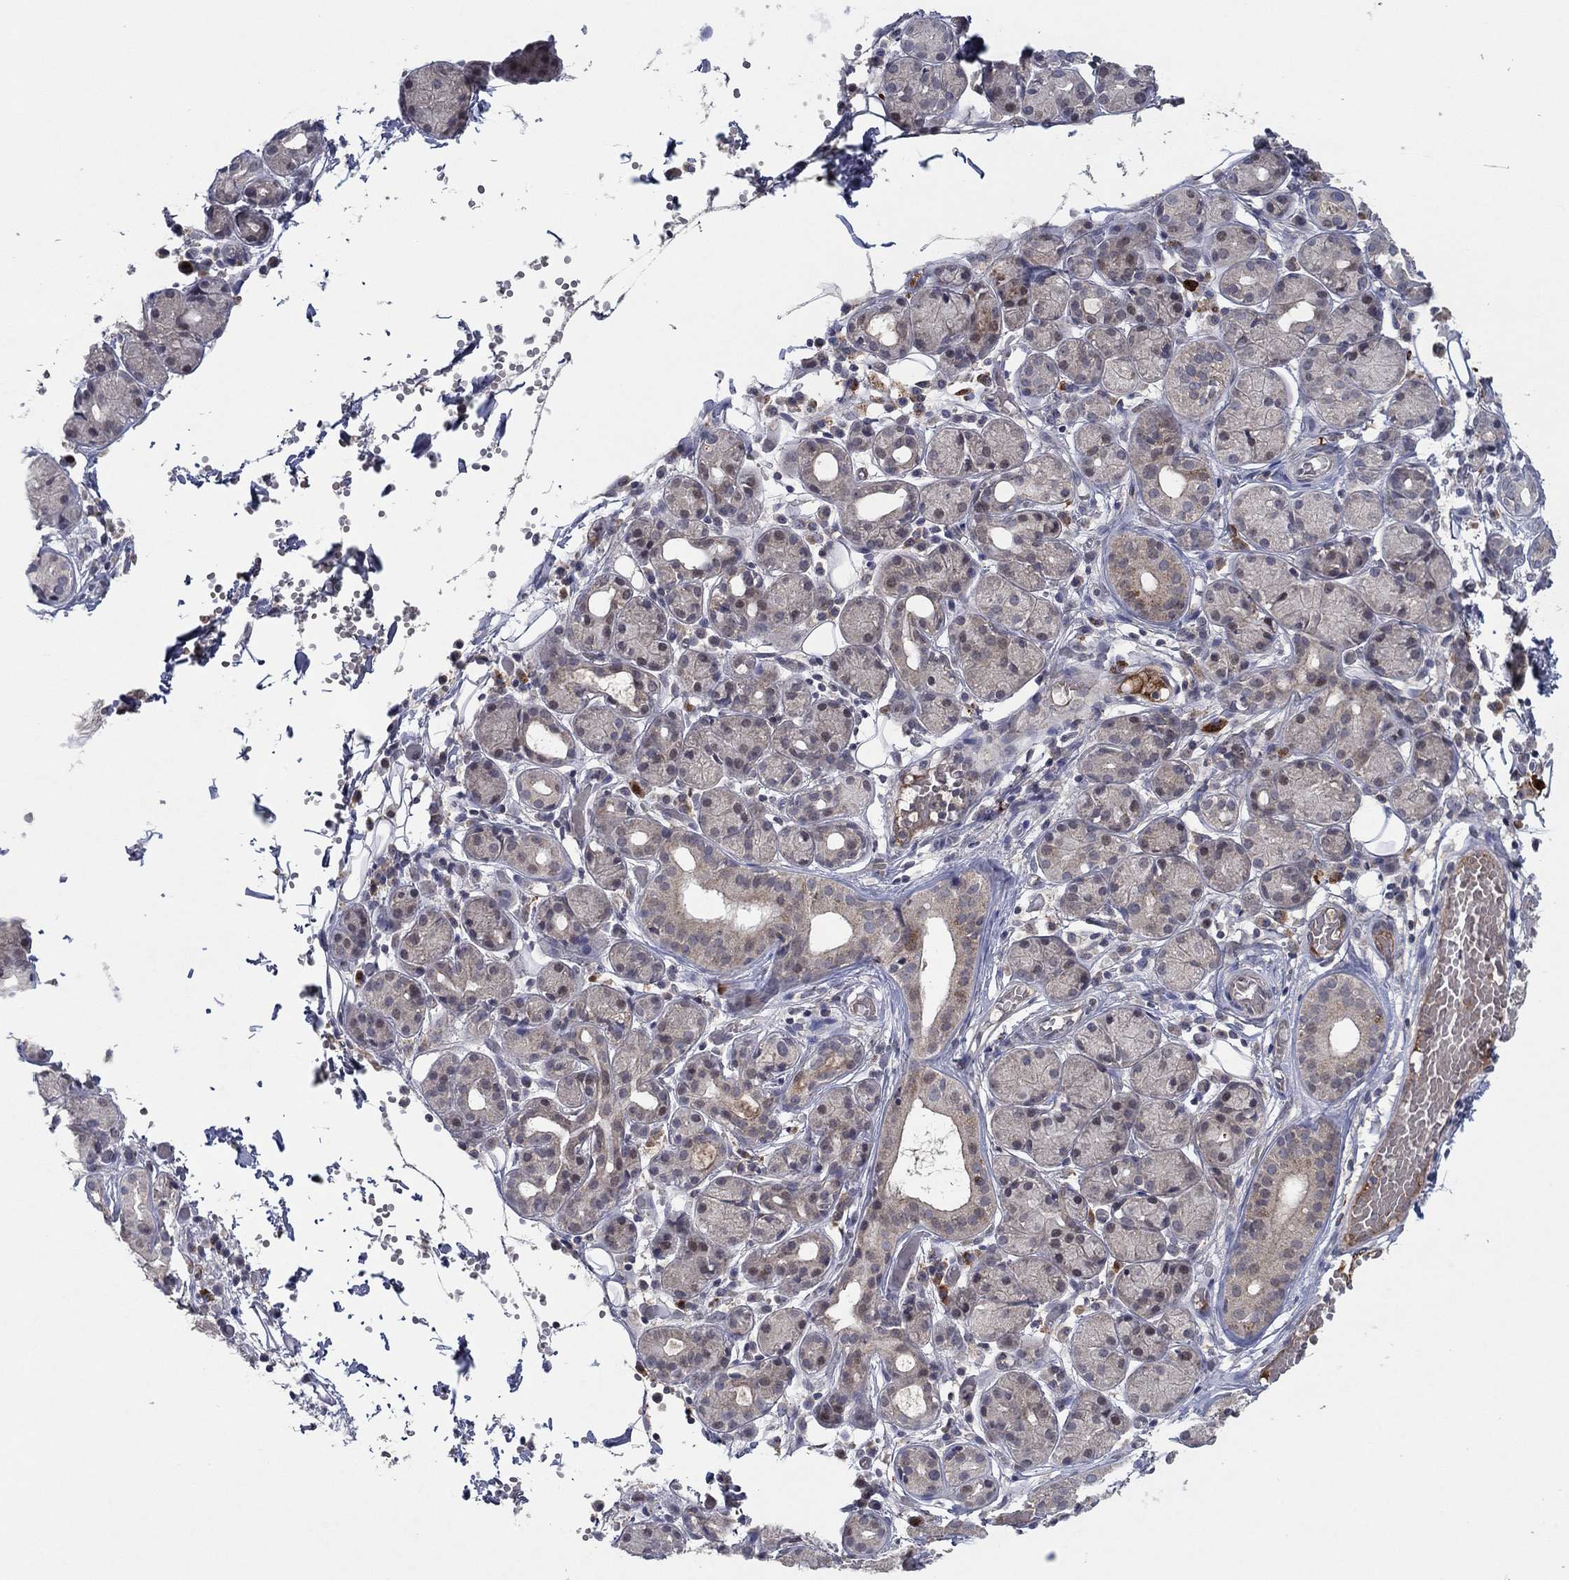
{"staining": {"intensity": "weak", "quantity": "<25%", "location": "cytoplasmic/membranous"}, "tissue": "salivary gland", "cell_type": "Glandular cells", "image_type": "normal", "snomed": [{"axis": "morphology", "description": "Normal tissue, NOS"}, {"axis": "topography", "description": "Salivary gland"}, {"axis": "topography", "description": "Peripheral nerve tissue"}], "caption": "Protein analysis of benign salivary gland displays no significant positivity in glandular cells.", "gene": "IL4", "patient": {"sex": "male", "age": 71}}